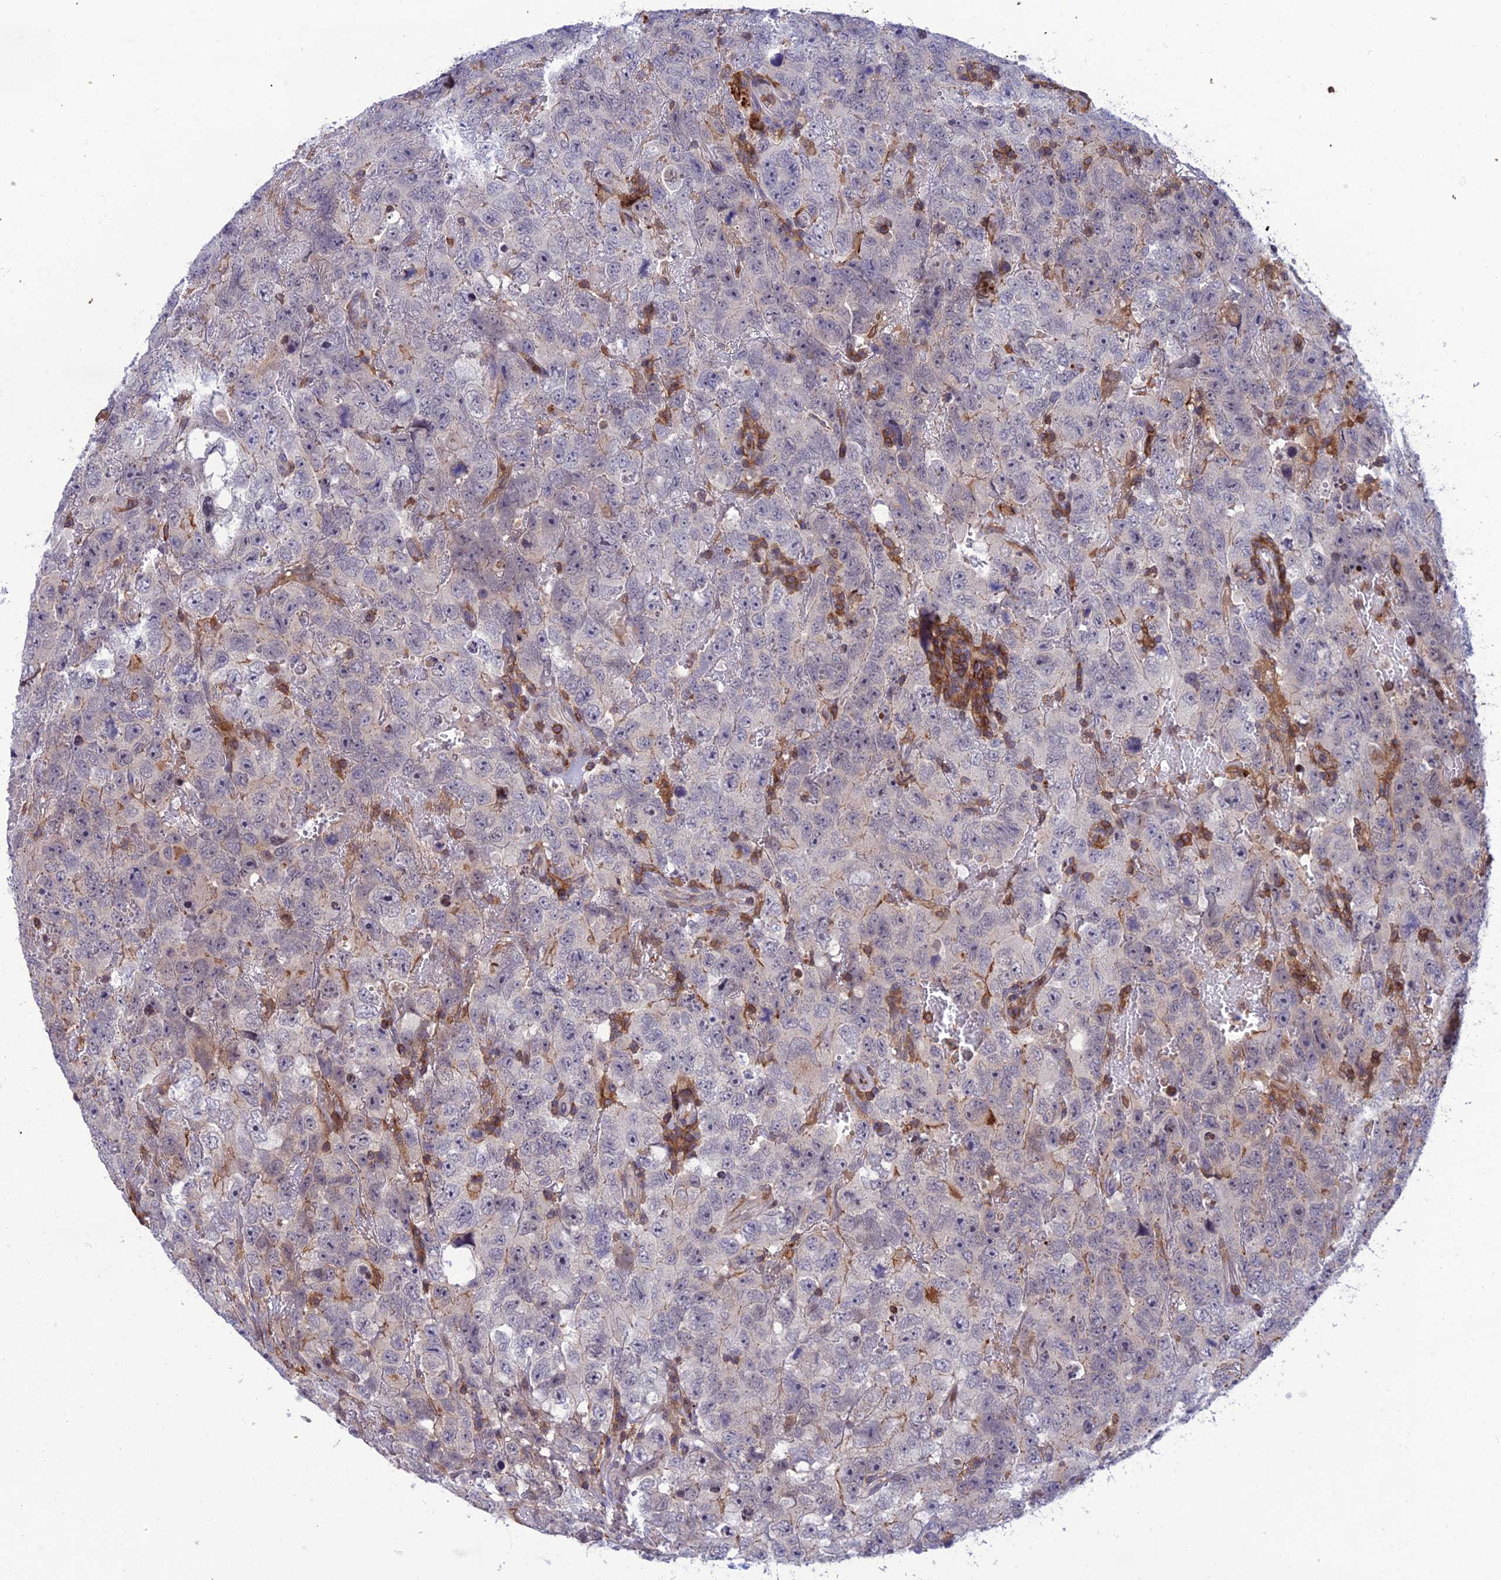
{"staining": {"intensity": "negative", "quantity": "none", "location": "none"}, "tissue": "testis cancer", "cell_type": "Tumor cells", "image_type": "cancer", "snomed": [{"axis": "morphology", "description": "Carcinoma, Embryonal, NOS"}, {"axis": "topography", "description": "Testis"}], "caption": "Micrograph shows no significant protein positivity in tumor cells of testis cancer.", "gene": "FAM76A", "patient": {"sex": "male", "age": 45}}